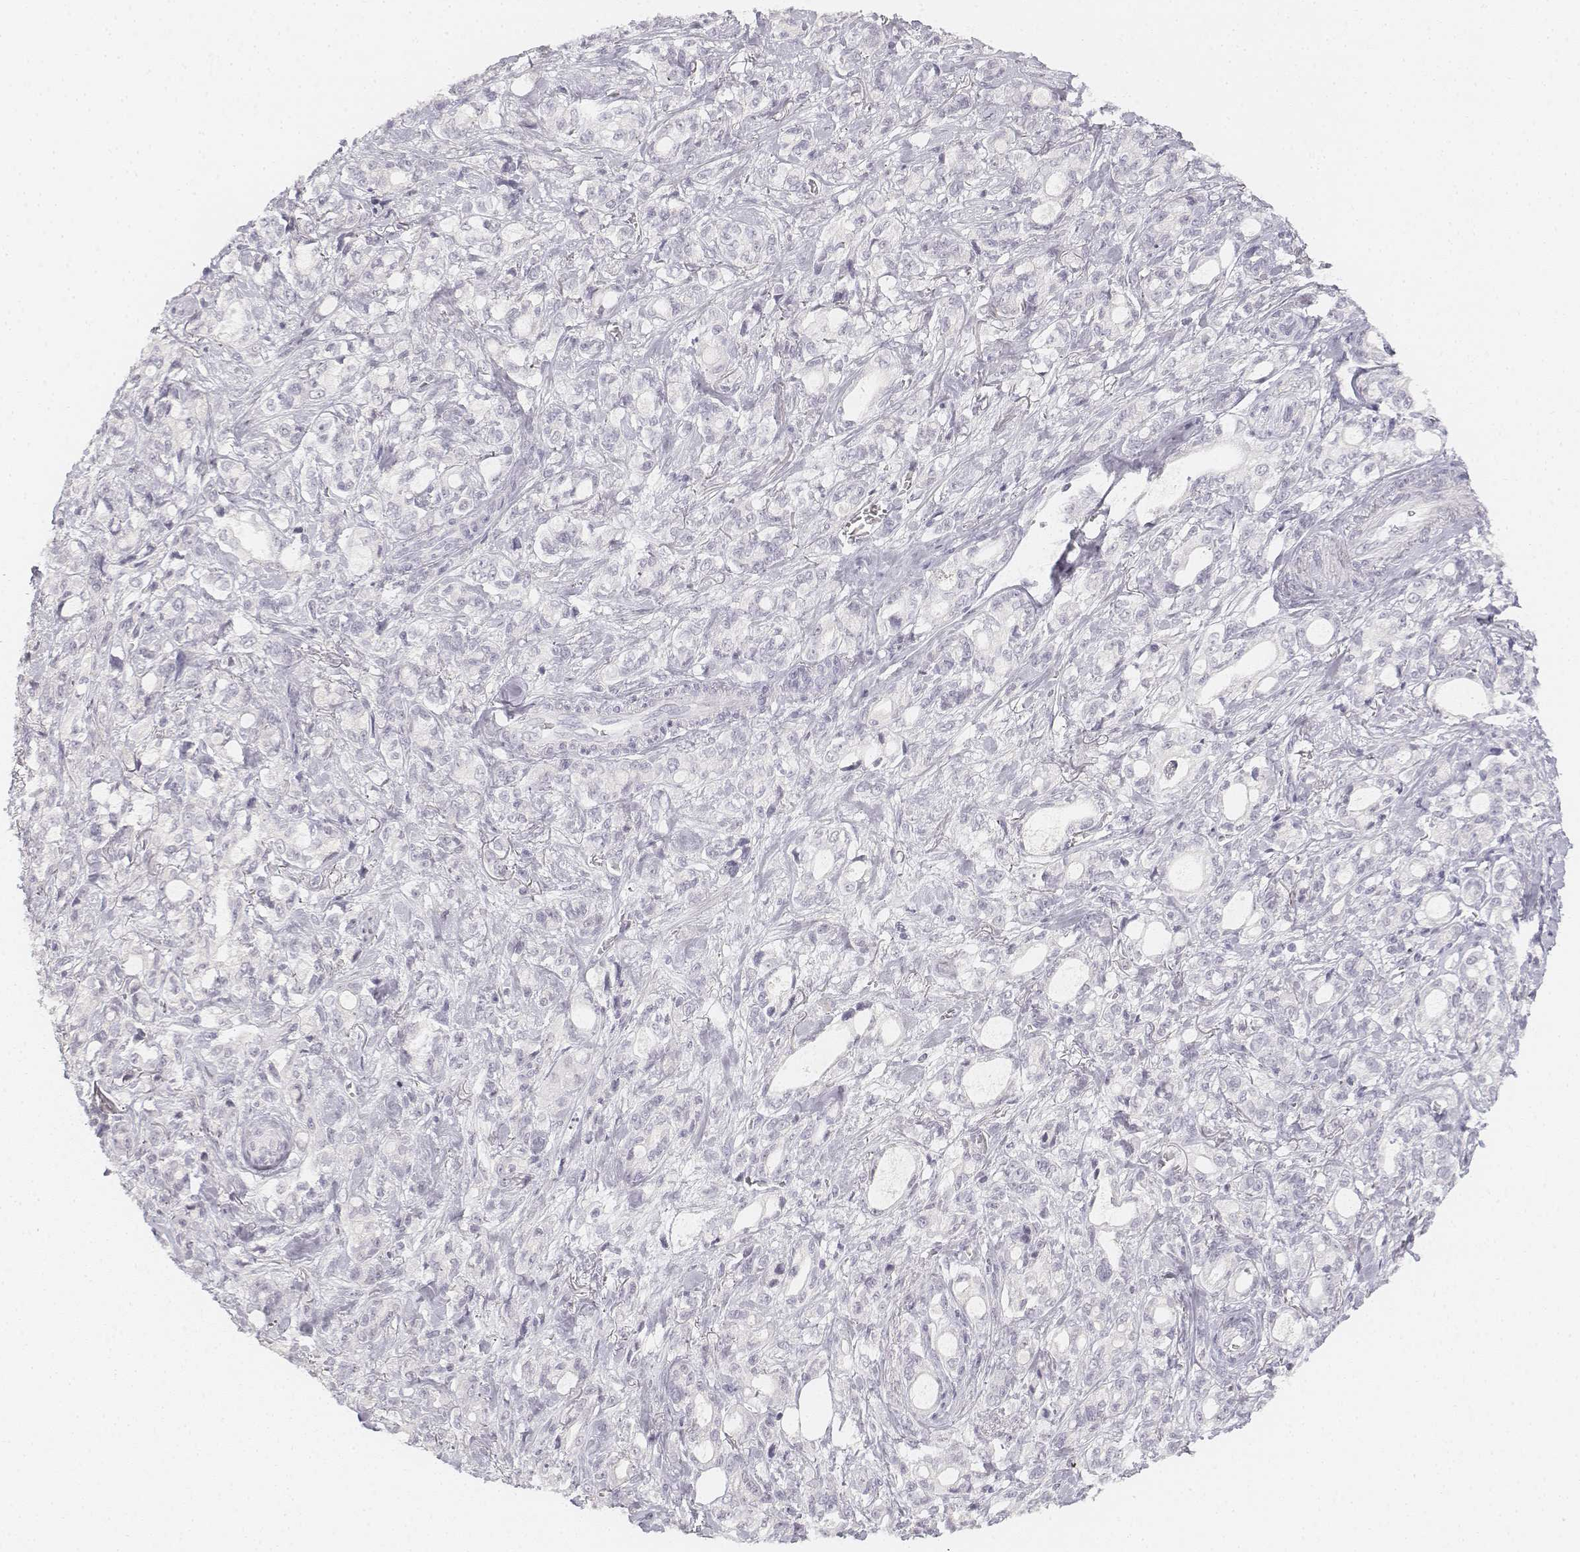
{"staining": {"intensity": "negative", "quantity": "none", "location": "none"}, "tissue": "stomach cancer", "cell_type": "Tumor cells", "image_type": "cancer", "snomed": [{"axis": "morphology", "description": "Adenocarcinoma, NOS"}, {"axis": "topography", "description": "Stomach"}], "caption": "Tumor cells show no significant staining in adenocarcinoma (stomach).", "gene": "DSG4", "patient": {"sex": "male", "age": 63}}